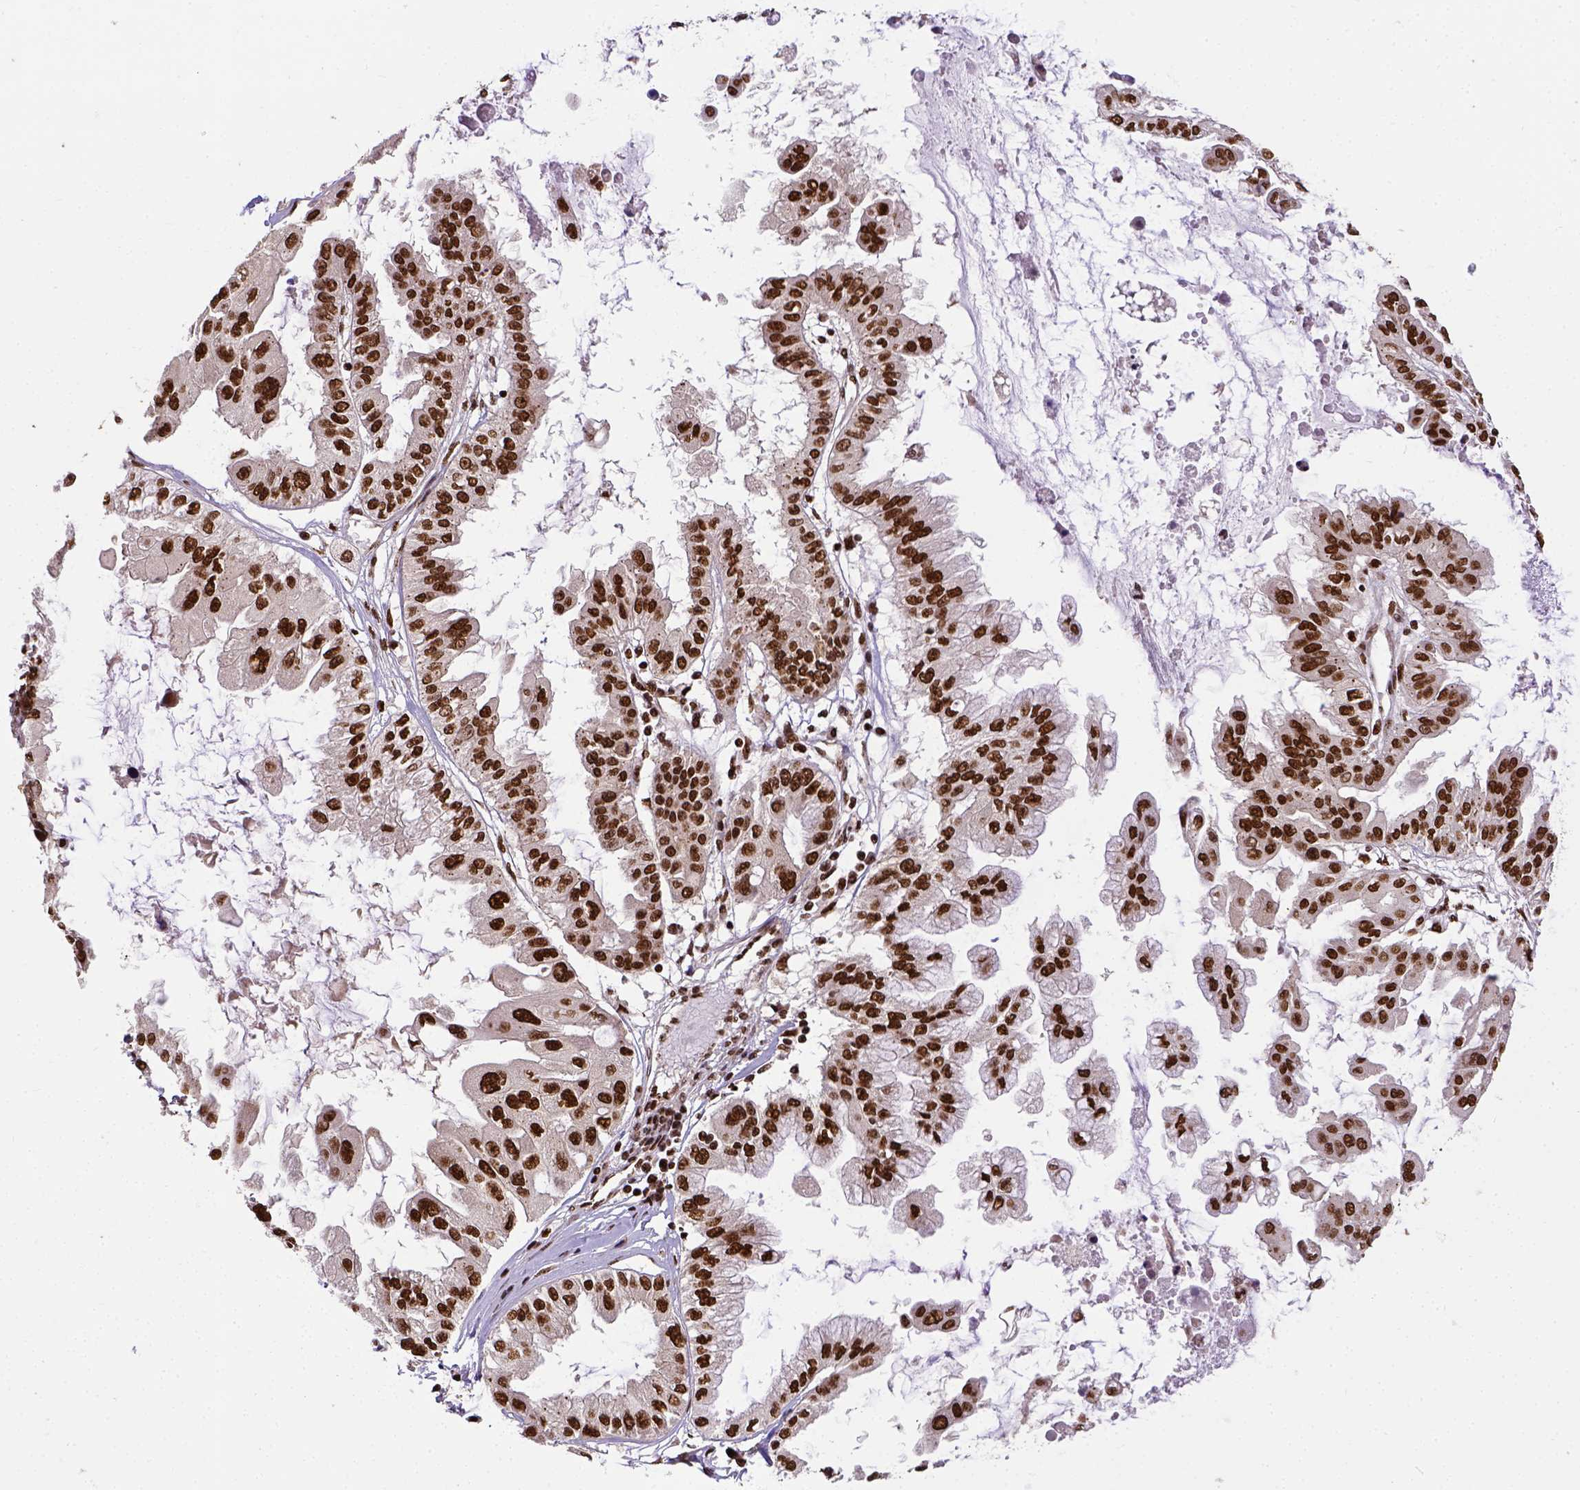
{"staining": {"intensity": "strong", "quantity": ">75%", "location": "nuclear"}, "tissue": "ovarian cancer", "cell_type": "Tumor cells", "image_type": "cancer", "snomed": [{"axis": "morphology", "description": "Cystadenocarcinoma, serous, NOS"}, {"axis": "topography", "description": "Ovary"}], "caption": "High-power microscopy captured an immunohistochemistry (IHC) histopathology image of ovarian cancer, revealing strong nuclear positivity in approximately >75% of tumor cells.", "gene": "NACC1", "patient": {"sex": "female", "age": 56}}